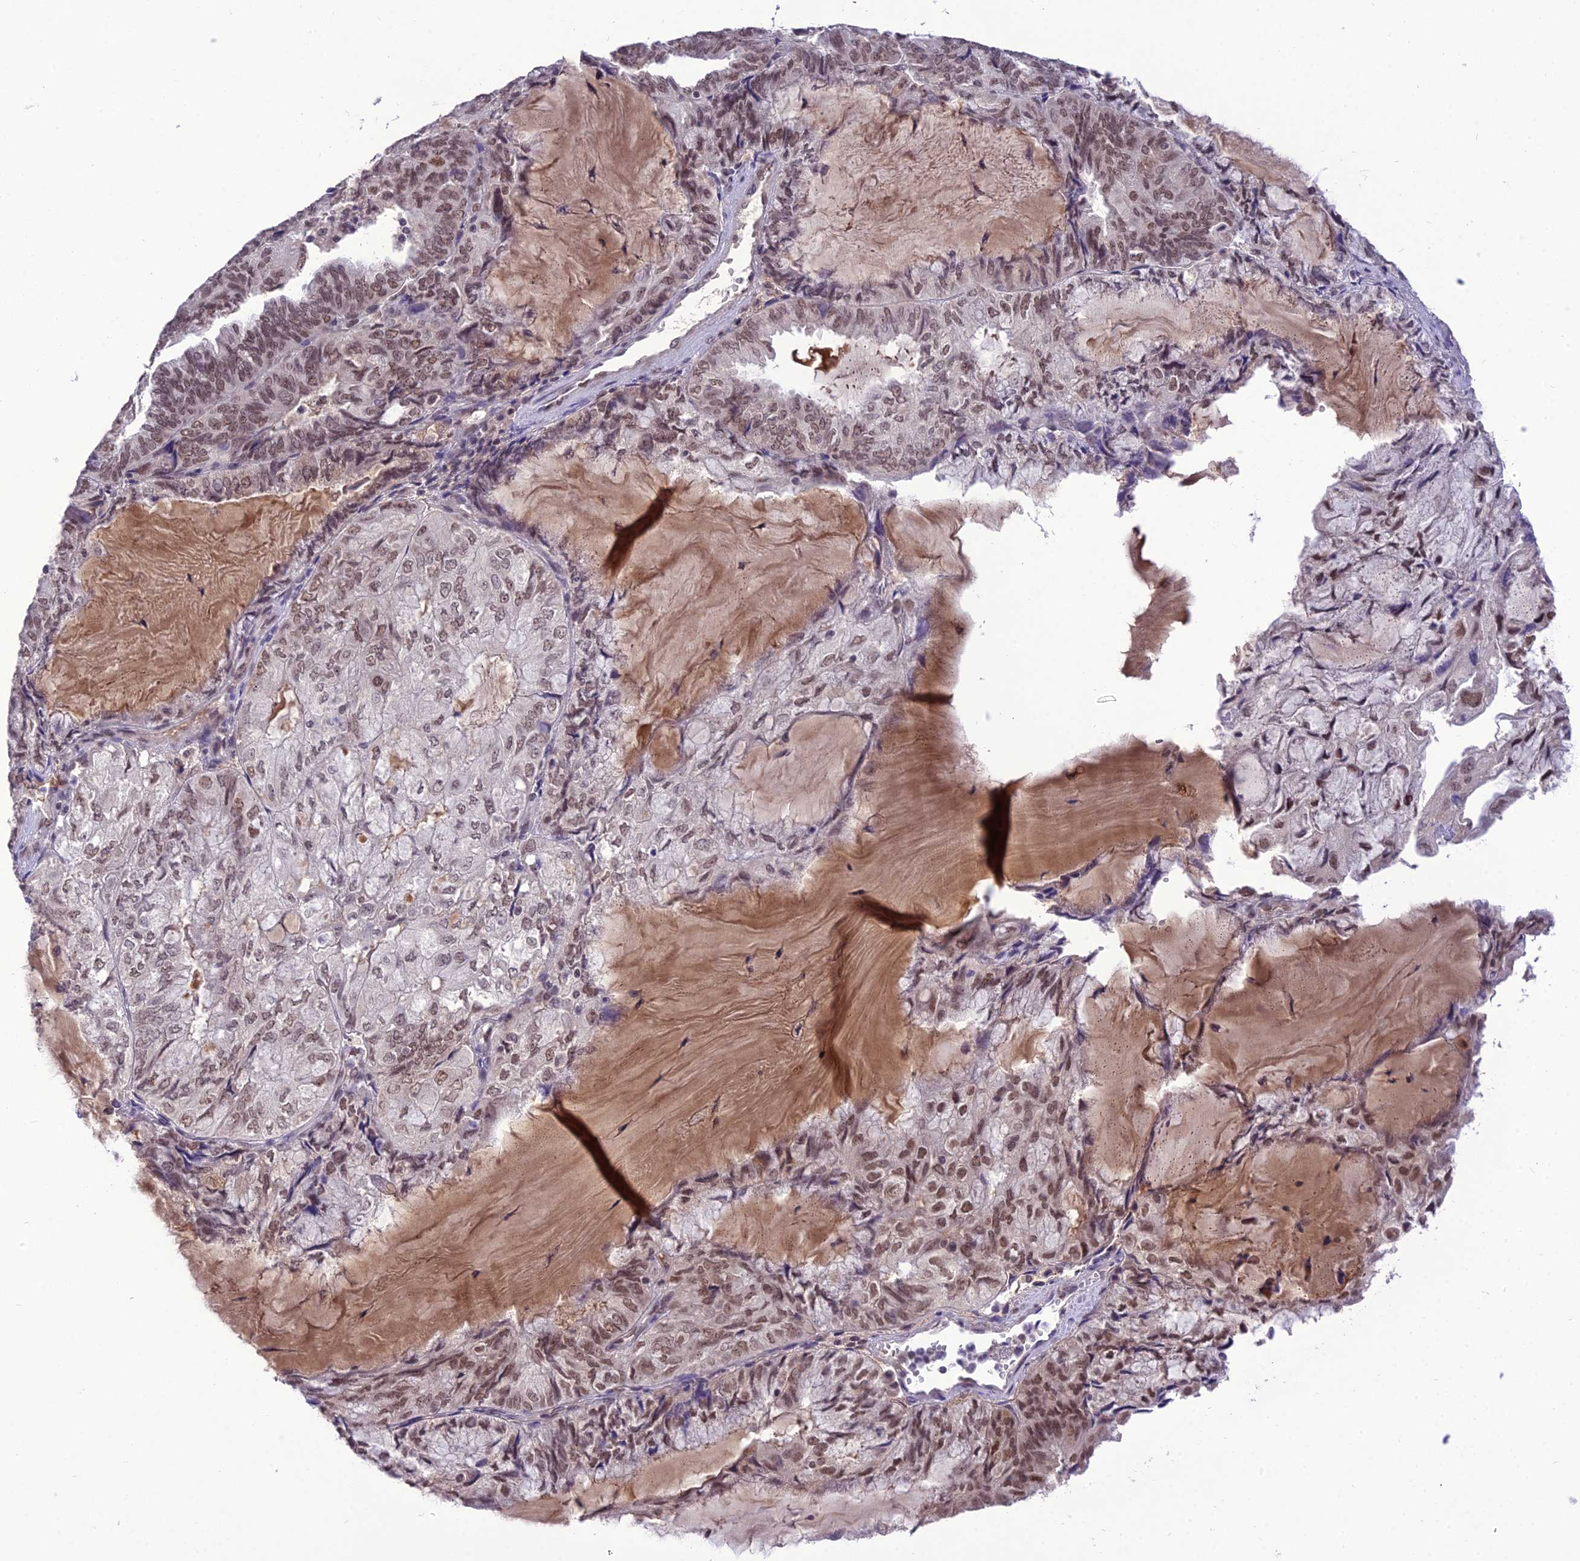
{"staining": {"intensity": "moderate", "quantity": ">75%", "location": "nuclear"}, "tissue": "endometrial cancer", "cell_type": "Tumor cells", "image_type": "cancer", "snomed": [{"axis": "morphology", "description": "Adenocarcinoma, NOS"}, {"axis": "topography", "description": "Endometrium"}], "caption": "An immunohistochemistry image of neoplastic tissue is shown. Protein staining in brown labels moderate nuclear positivity in endometrial cancer (adenocarcinoma) within tumor cells.", "gene": "SH3RF3", "patient": {"sex": "female", "age": 81}}